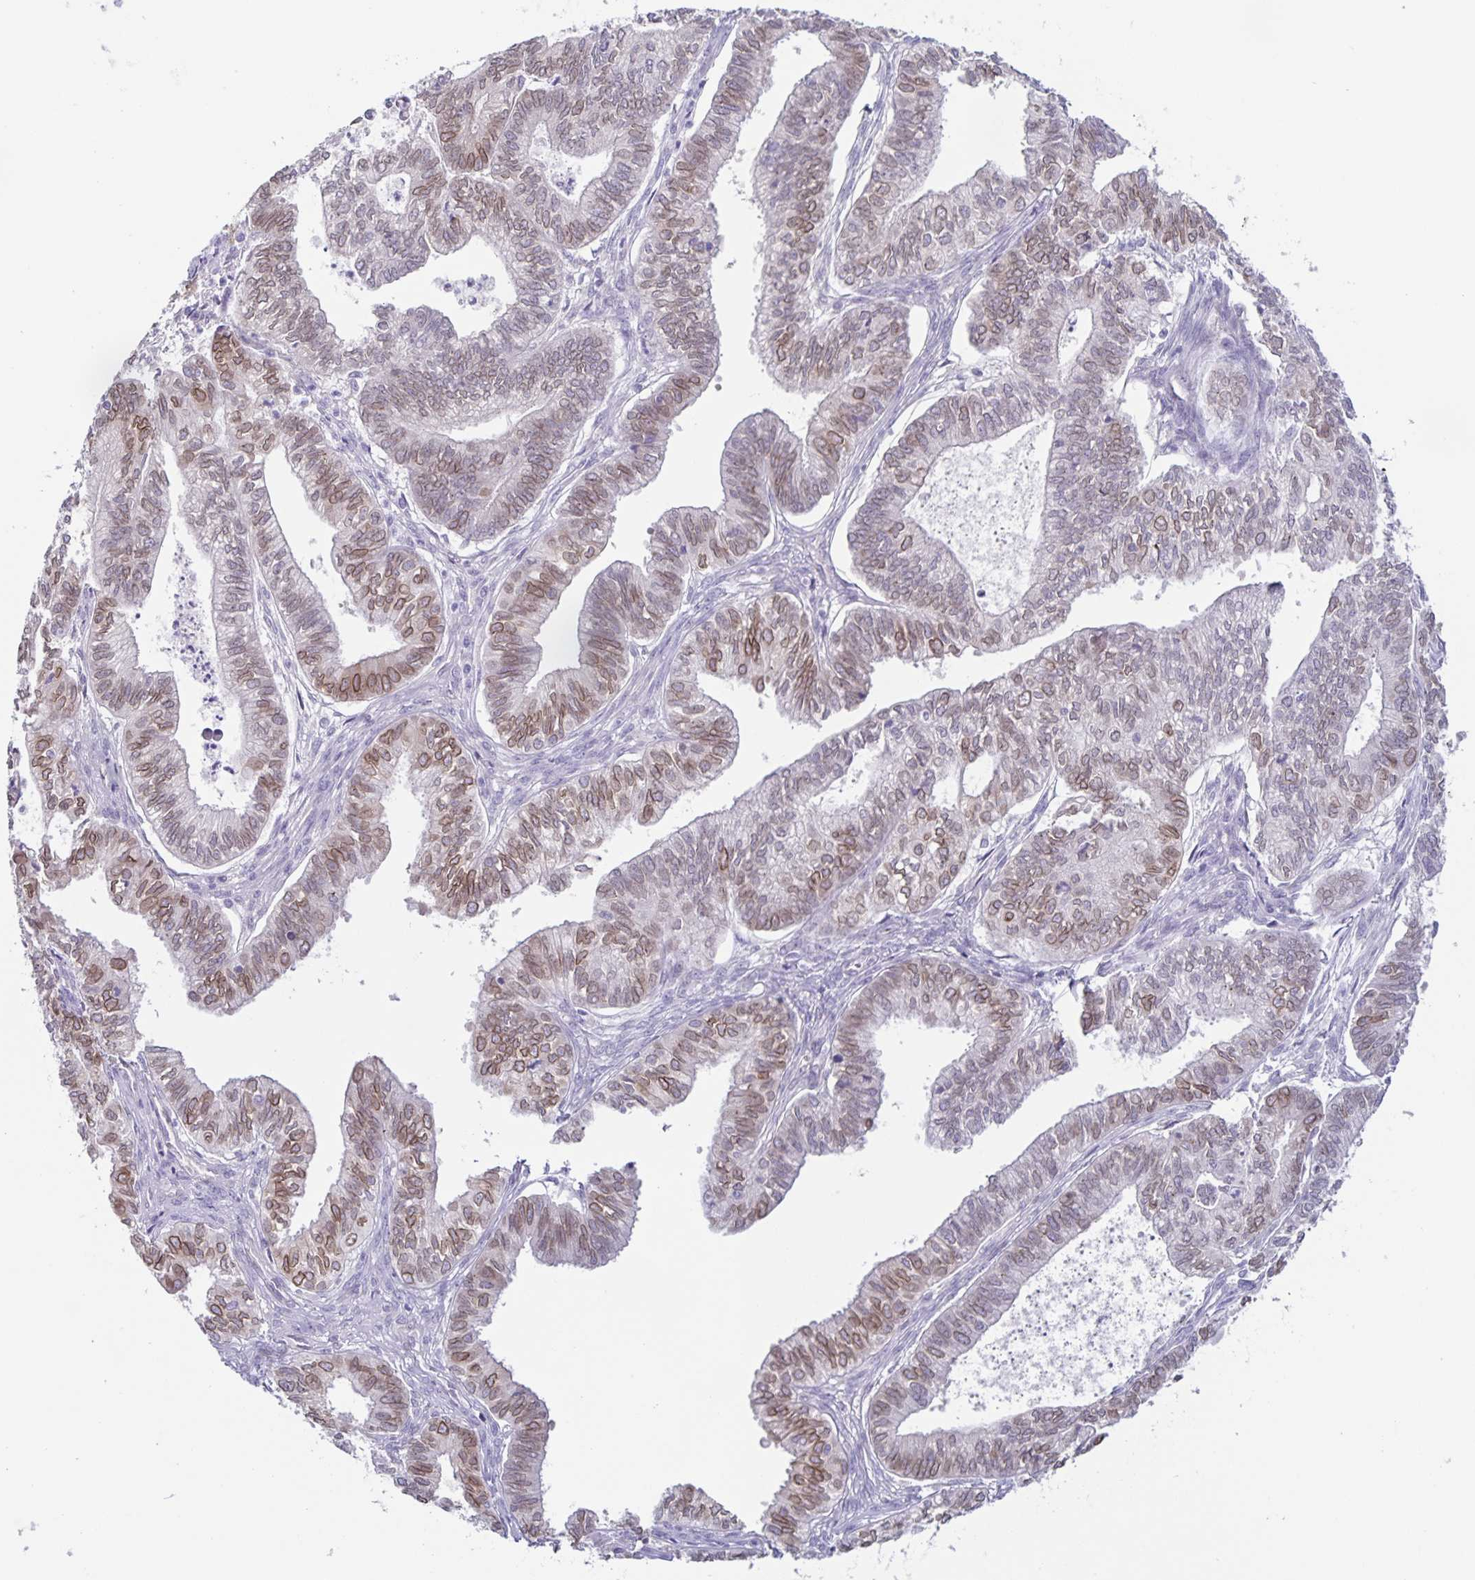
{"staining": {"intensity": "moderate", "quantity": "25%-75%", "location": "cytoplasmic/membranous,nuclear"}, "tissue": "ovarian cancer", "cell_type": "Tumor cells", "image_type": "cancer", "snomed": [{"axis": "morphology", "description": "Carcinoma, endometroid"}, {"axis": "topography", "description": "Ovary"}], "caption": "Immunohistochemical staining of human endometroid carcinoma (ovarian) shows moderate cytoplasmic/membranous and nuclear protein expression in approximately 25%-75% of tumor cells.", "gene": "SYNE2", "patient": {"sex": "female", "age": 64}}